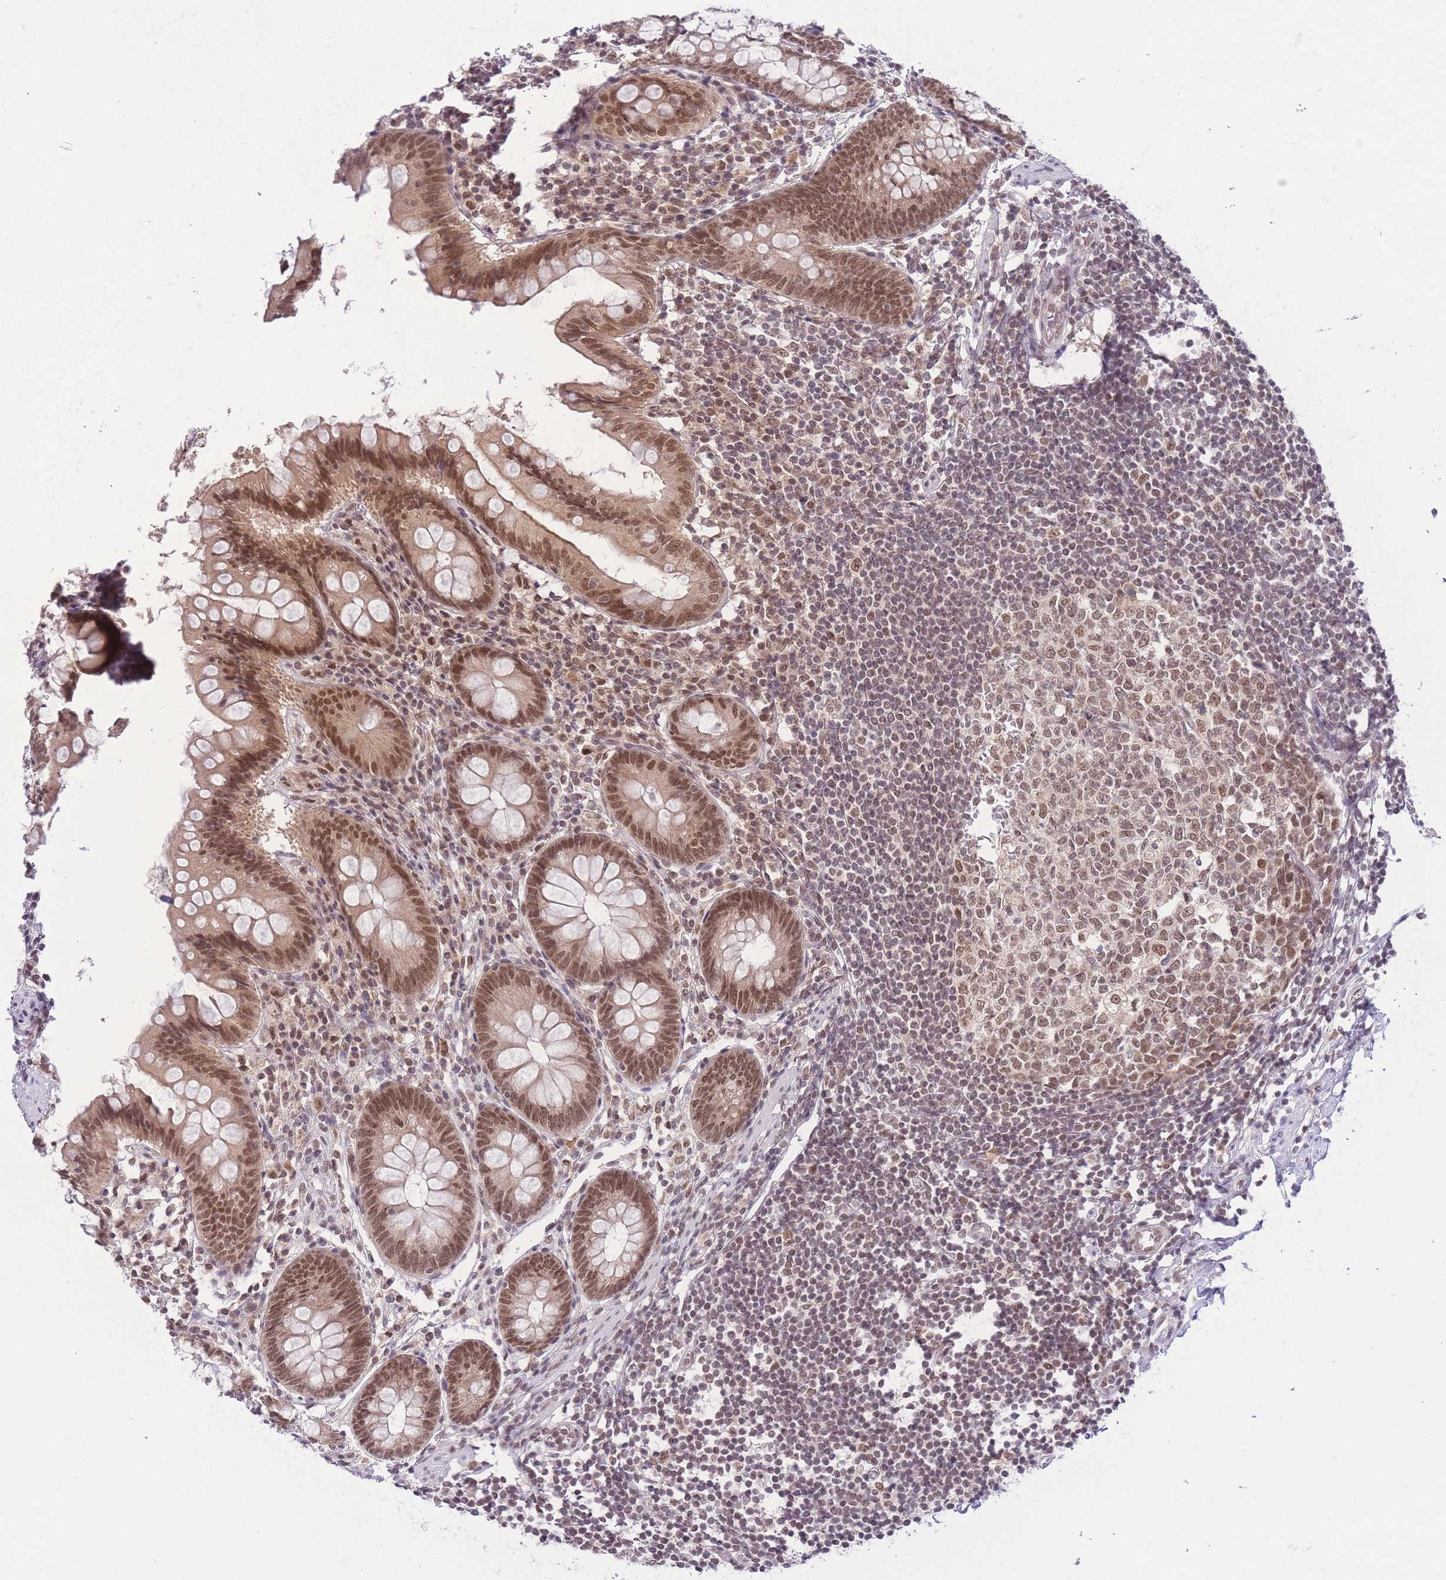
{"staining": {"intensity": "moderate", "quantity": ">75%", "location": "cytoplasmic/membranous,nuclear"}, "tissue": "appendix", "cell_type": "Glandular cells", "image_type": "normal", "snomed": [{"axis": "morphology", "description": "Normal tissue, NOS"}, {"axis": "topography", "description": "Appendix"}], "caption": "Appendix stained for a protein demonstrates moderate cytoplasmic/membranous,nuclear positivity in glandular cells. (DAB (3,3'-diaminobenzidine) = brown stain, brightfield microscopy at high magnification).", "gene": "TMED3", "patient": {"sex": "female", "age": 51}}